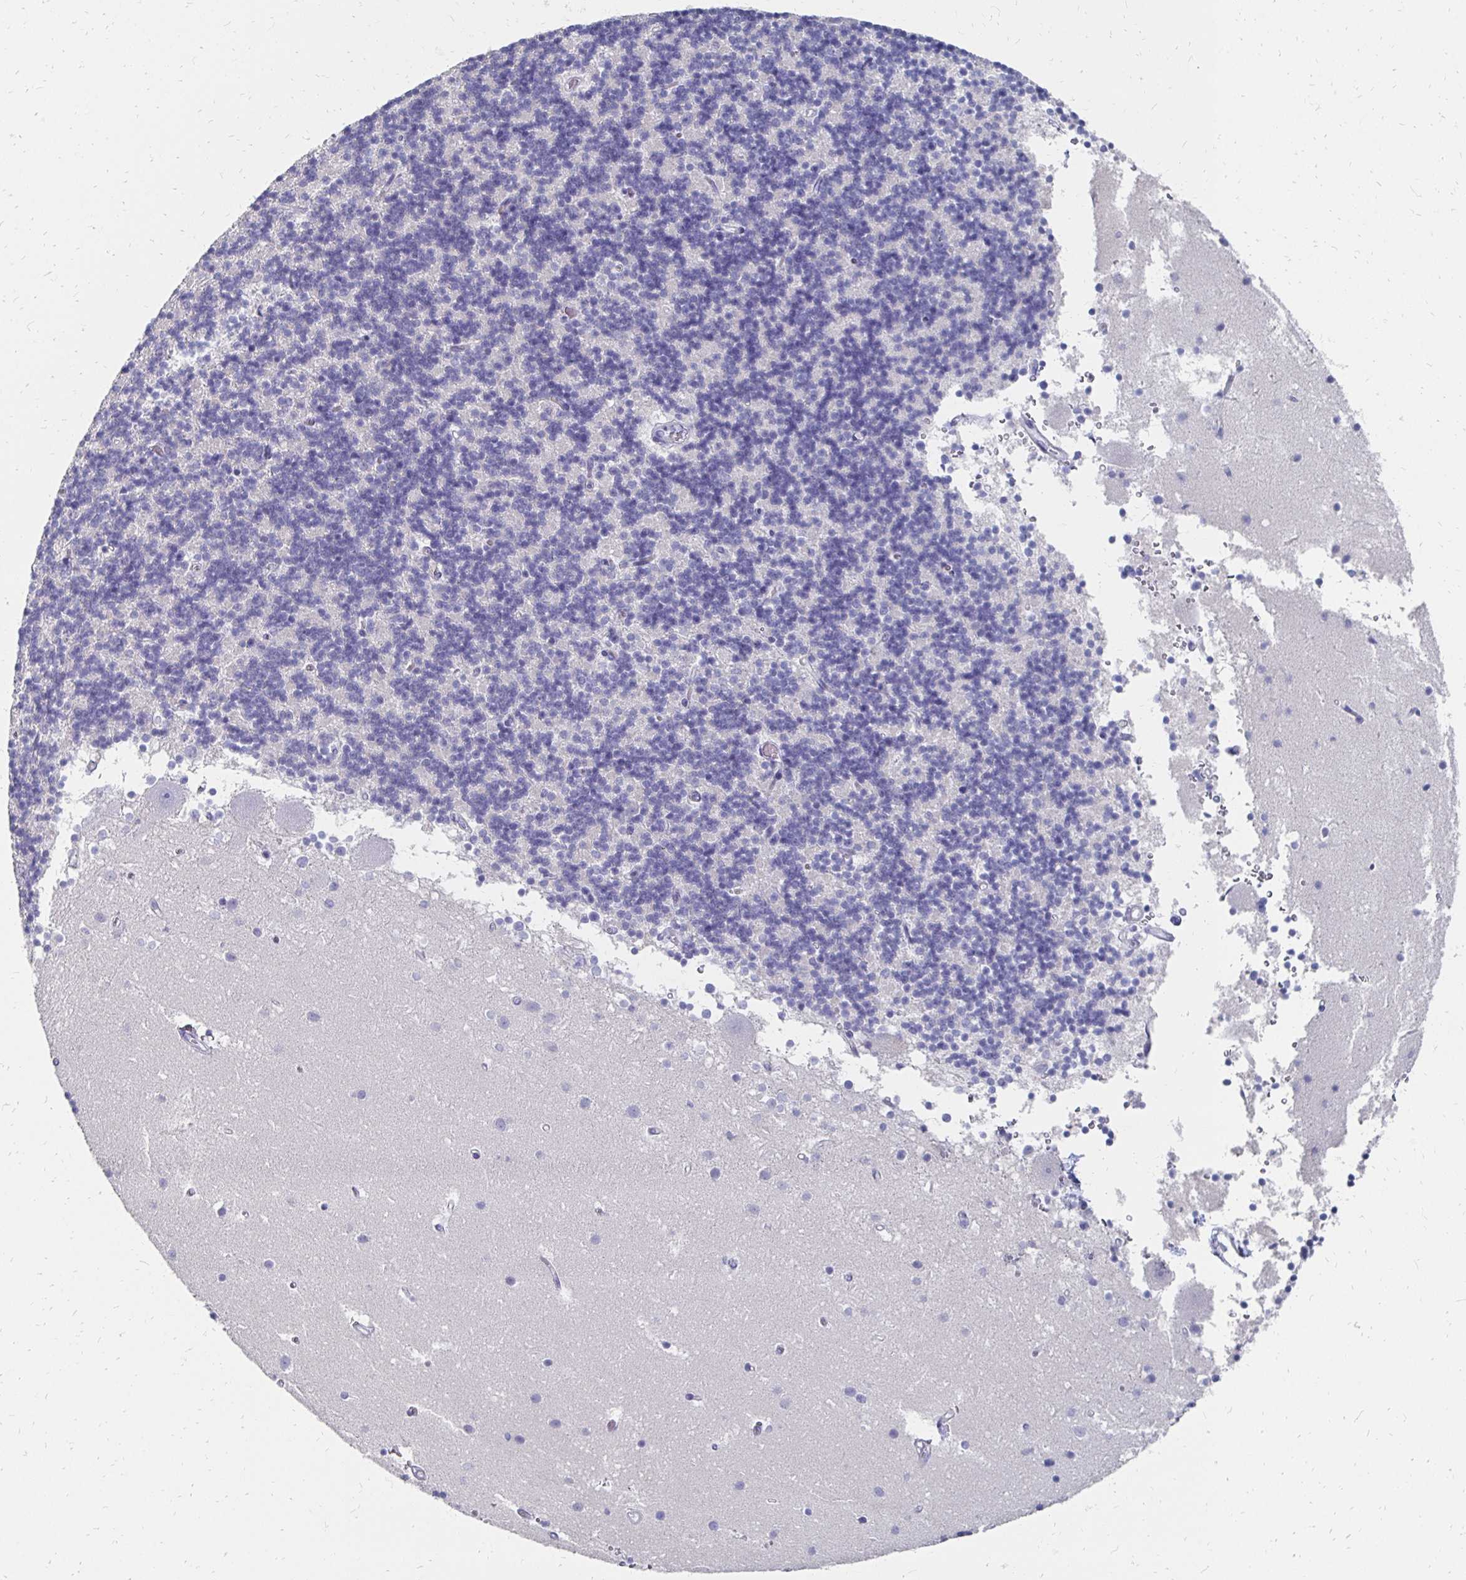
{"staining": {"intensity": "negative", "quantity": "none", "location": "none"}, "tissue": "cerebellum", "cell_type": "Cells in granular layer", "image_type": "normal", "snomed": [{"axis": "morphology", "description": "Normal tissue, NOS"}, {"axis": "topography", "description": "Cerebellum"}], "caption": "Immunohistochemical staining of unremarkable human cerebellum exhibits no significant expression in cells in granular layer.", "gene": "SYCP3", "patient": {"sex": "male", "age": 54}}